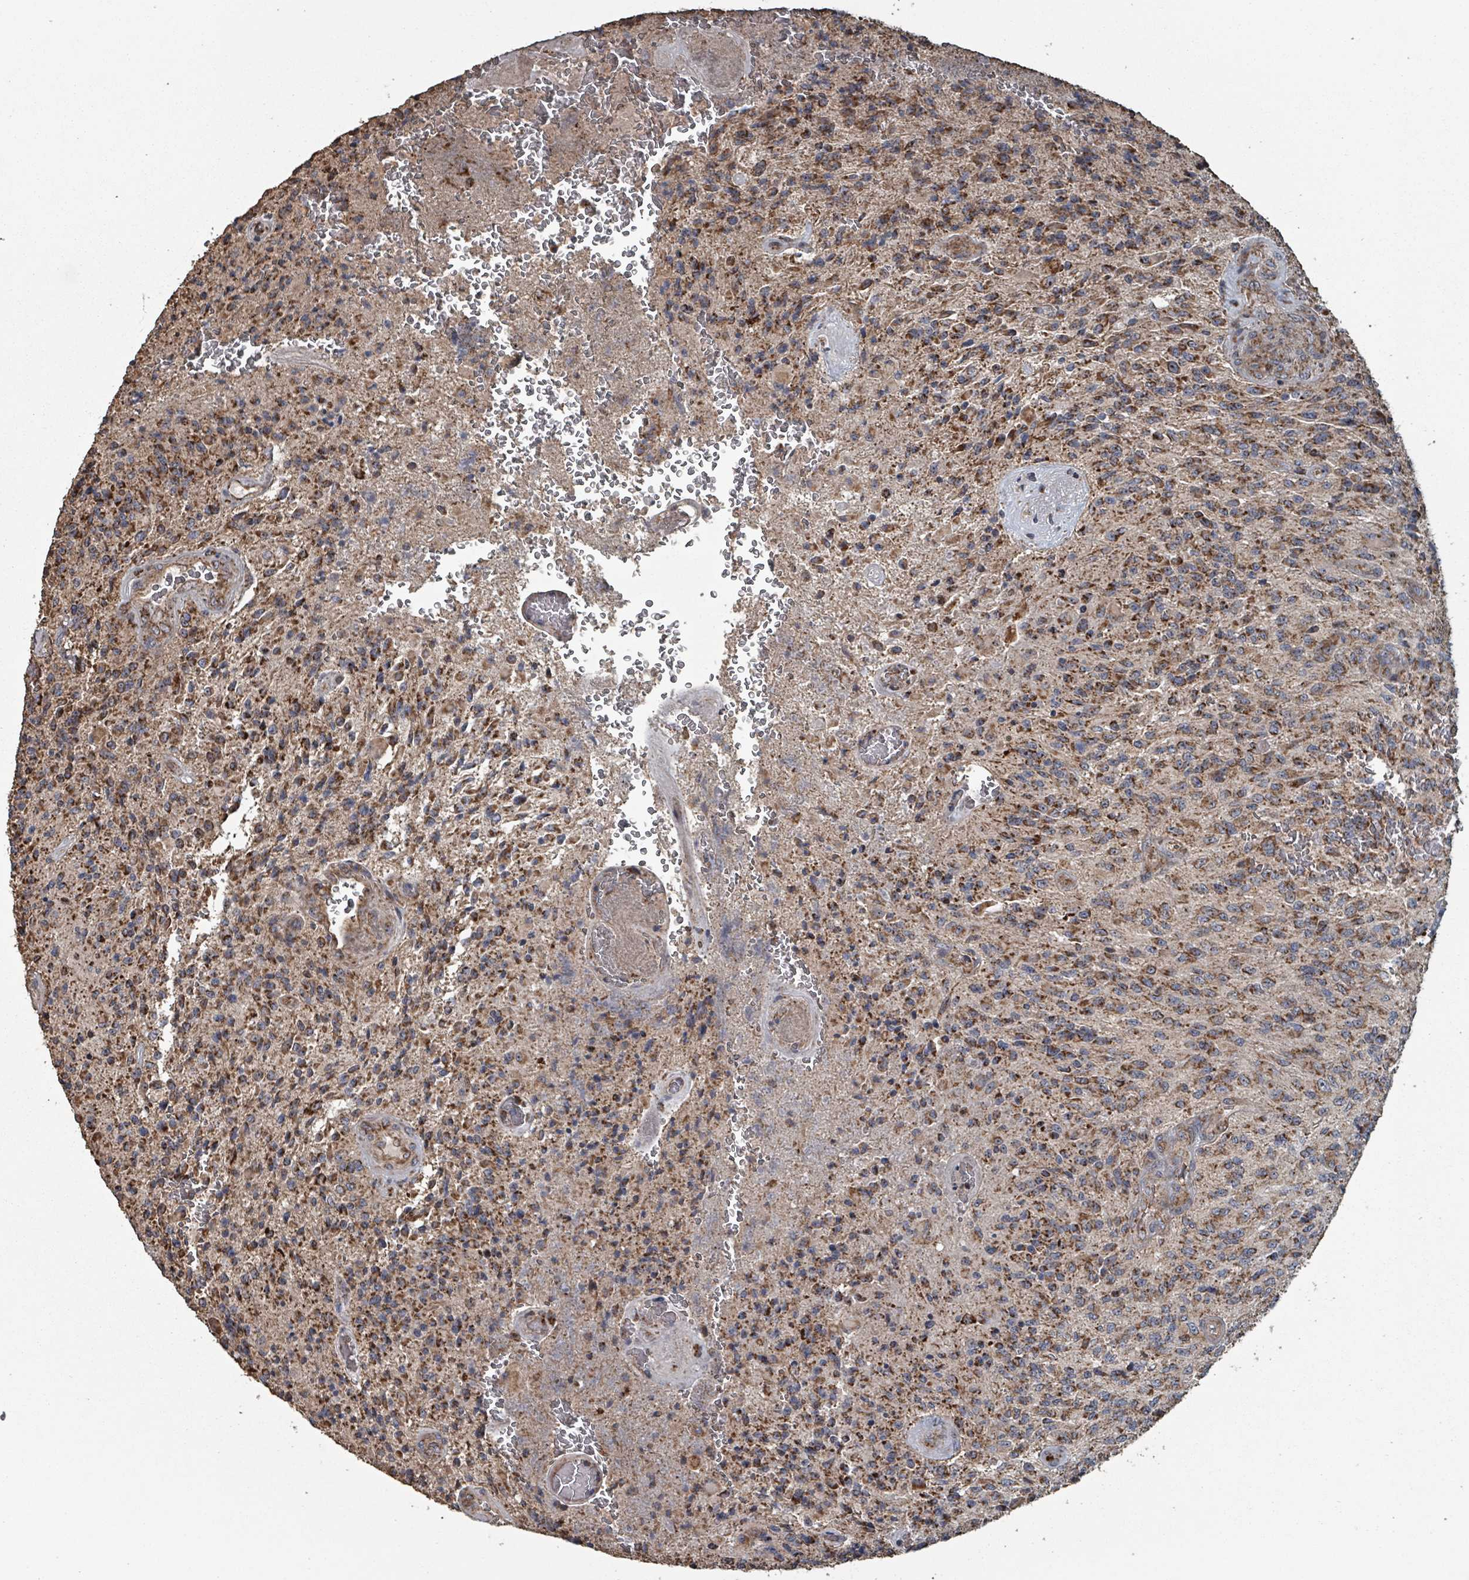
{"staining": {"intensity": "strong", "quantity": ">75%", "location": "cytoplasmic/membranous"}, "tissue": "glioma", "cell_type": "Tumor cells", "image_type": "cancer", "snomed": [{"axis": "morphology", "description": "Normal tissue, NOS"}, {"axis": "morphology", "description": "Glioma, malignant, High grade"}, {"axis": "topography", "description": "Cerebral cortex"}], "caption": "Immunohistochemical staining of glioma demonstrates high levels of strong cytoplasmic/membranous positivity in approximately >75% of tumor cells.", "gene": "MRPL4", "patient": {"sex": "male", "age": 56}}